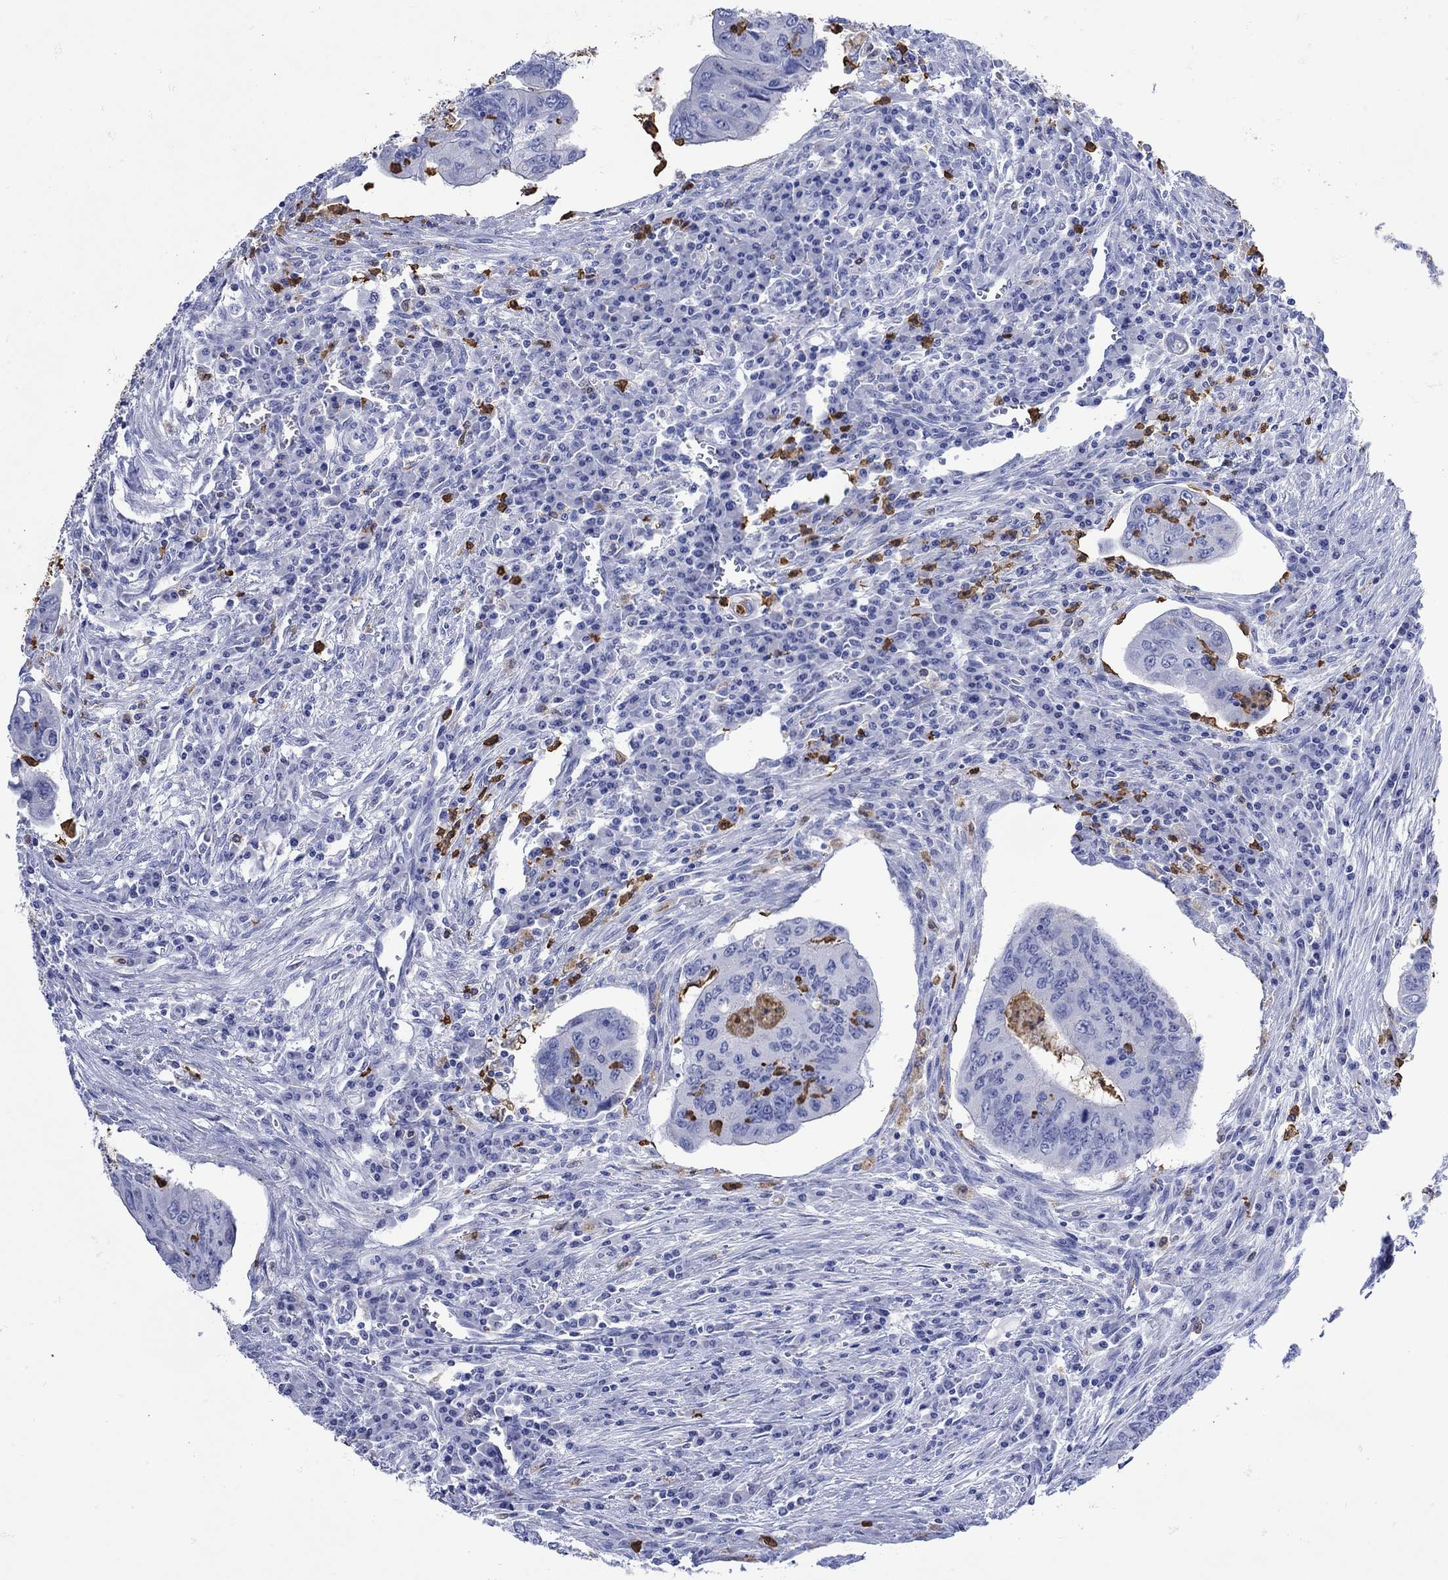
{"staining": {"intensity": "negative", "quantity": "none", "location": "none"}, "tissue": "colorectal cancer", "cell_type": "Tumor cells", "image_type": "cancer", "snomed": [{"axis": "morphology", "description": "Adenocarcinoma, NOS"}, {"axis": "topography", "description": "Colon"}], "caption": "DAB immunohistochemical staining of human colorectal adenocarcinoma shows no significant staining in tumor cells.", "gene": "LINGO3", "patient": {"sex": "male", "age": 53}}